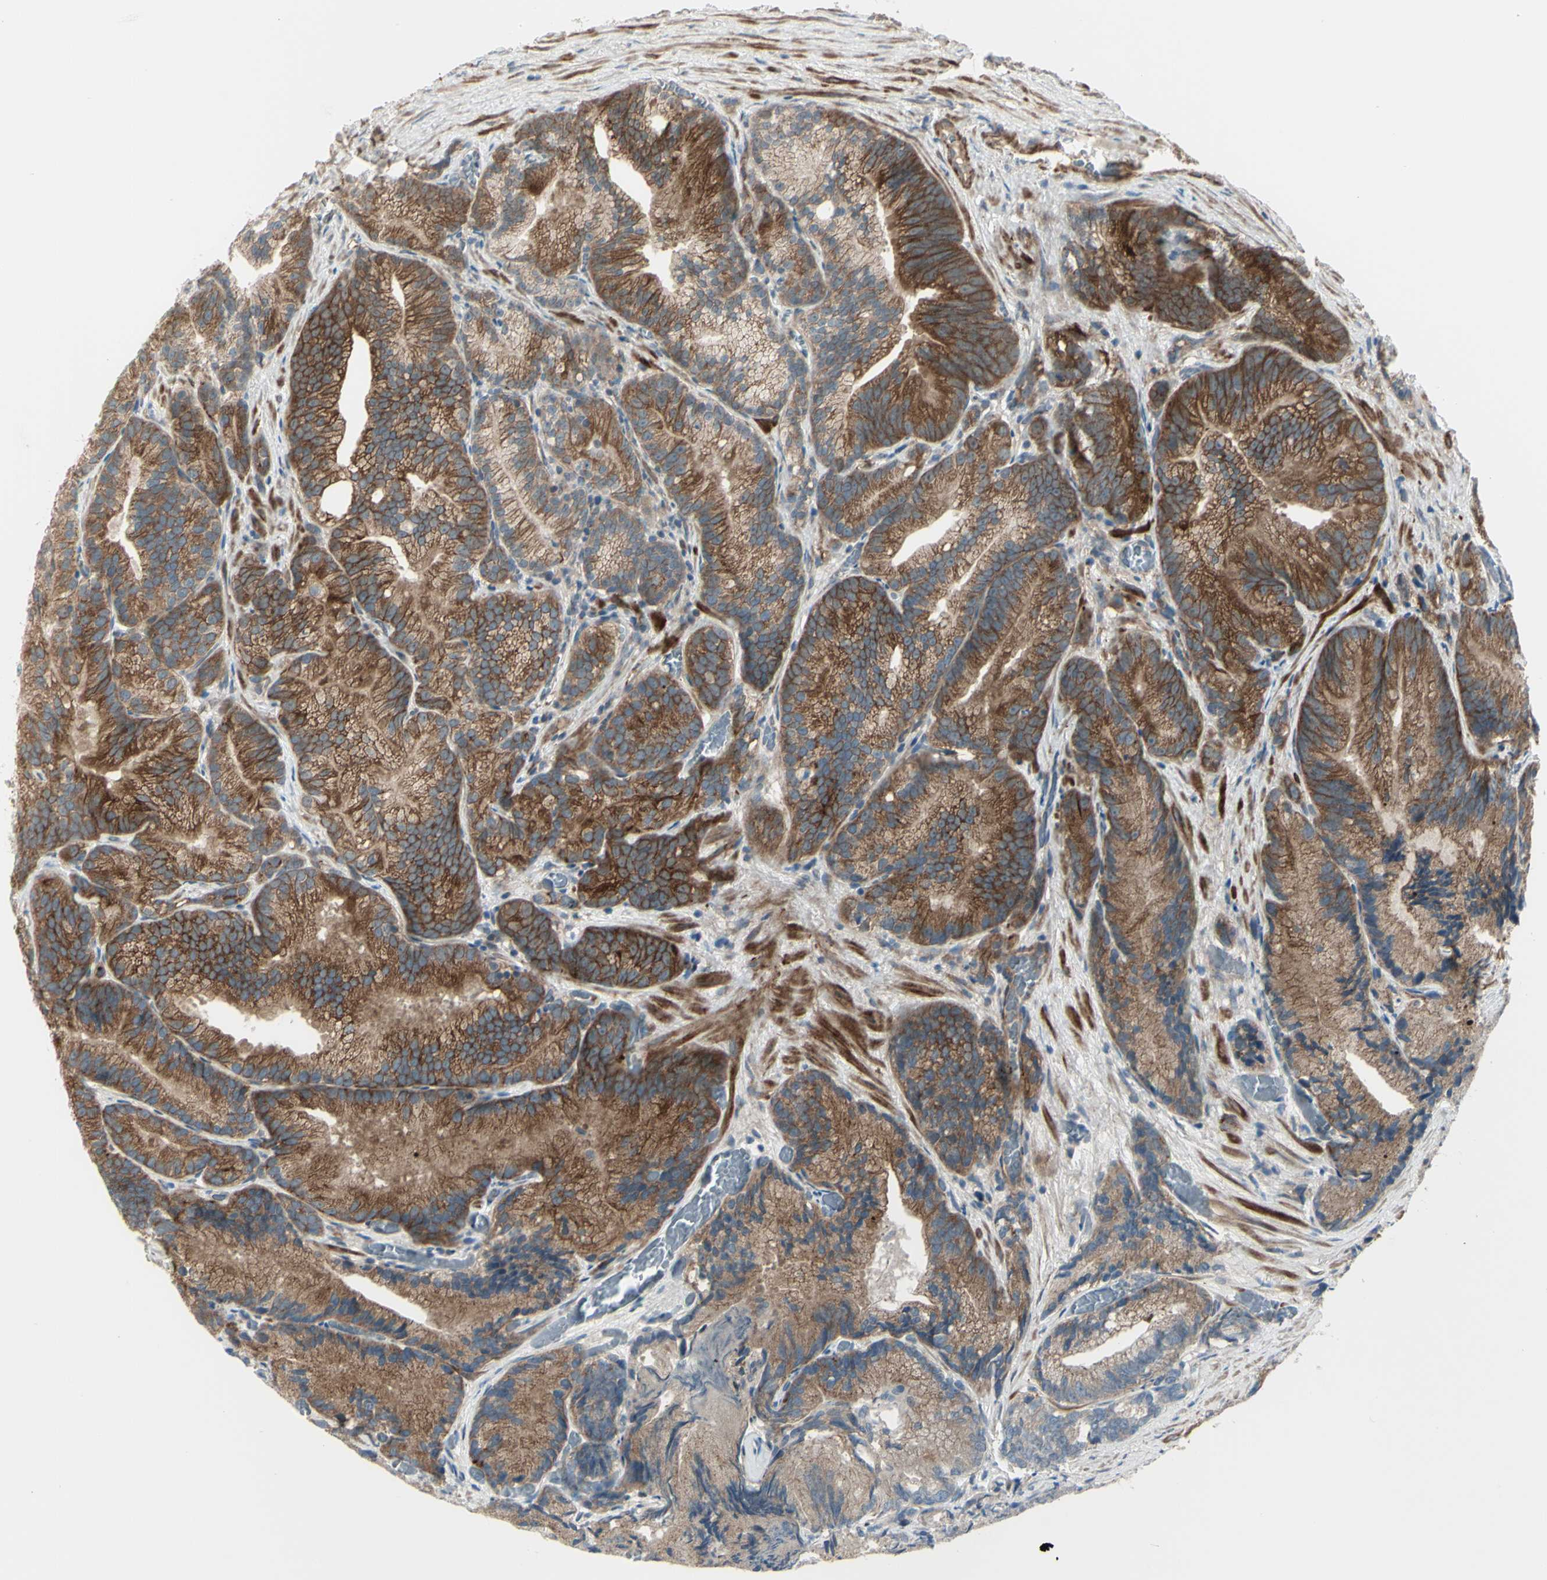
{"staining": {"intensity": "strong", "quantity": ">75%", "location": "cytoplasmic/membranous"}, "tissue": "prostate cancer", "cell_type": "Tumor cells", "image_type": "cancer", "snomed": [{"axis": "morphology", "description": "Adenocarcinoma, Low grade"}, {"axis": "topography", "description": "Prostate"}], "caption": "High-power microscopy captured an immunohistochemistry (IHC) histopathology image of low-grade adenocarcinoma (prostate), revealing strong cytoplasmic/membranous expression in about >75% of tumor cells.", "gene": "LRRK1", "patient": {"sex": "male", "age": 89}}